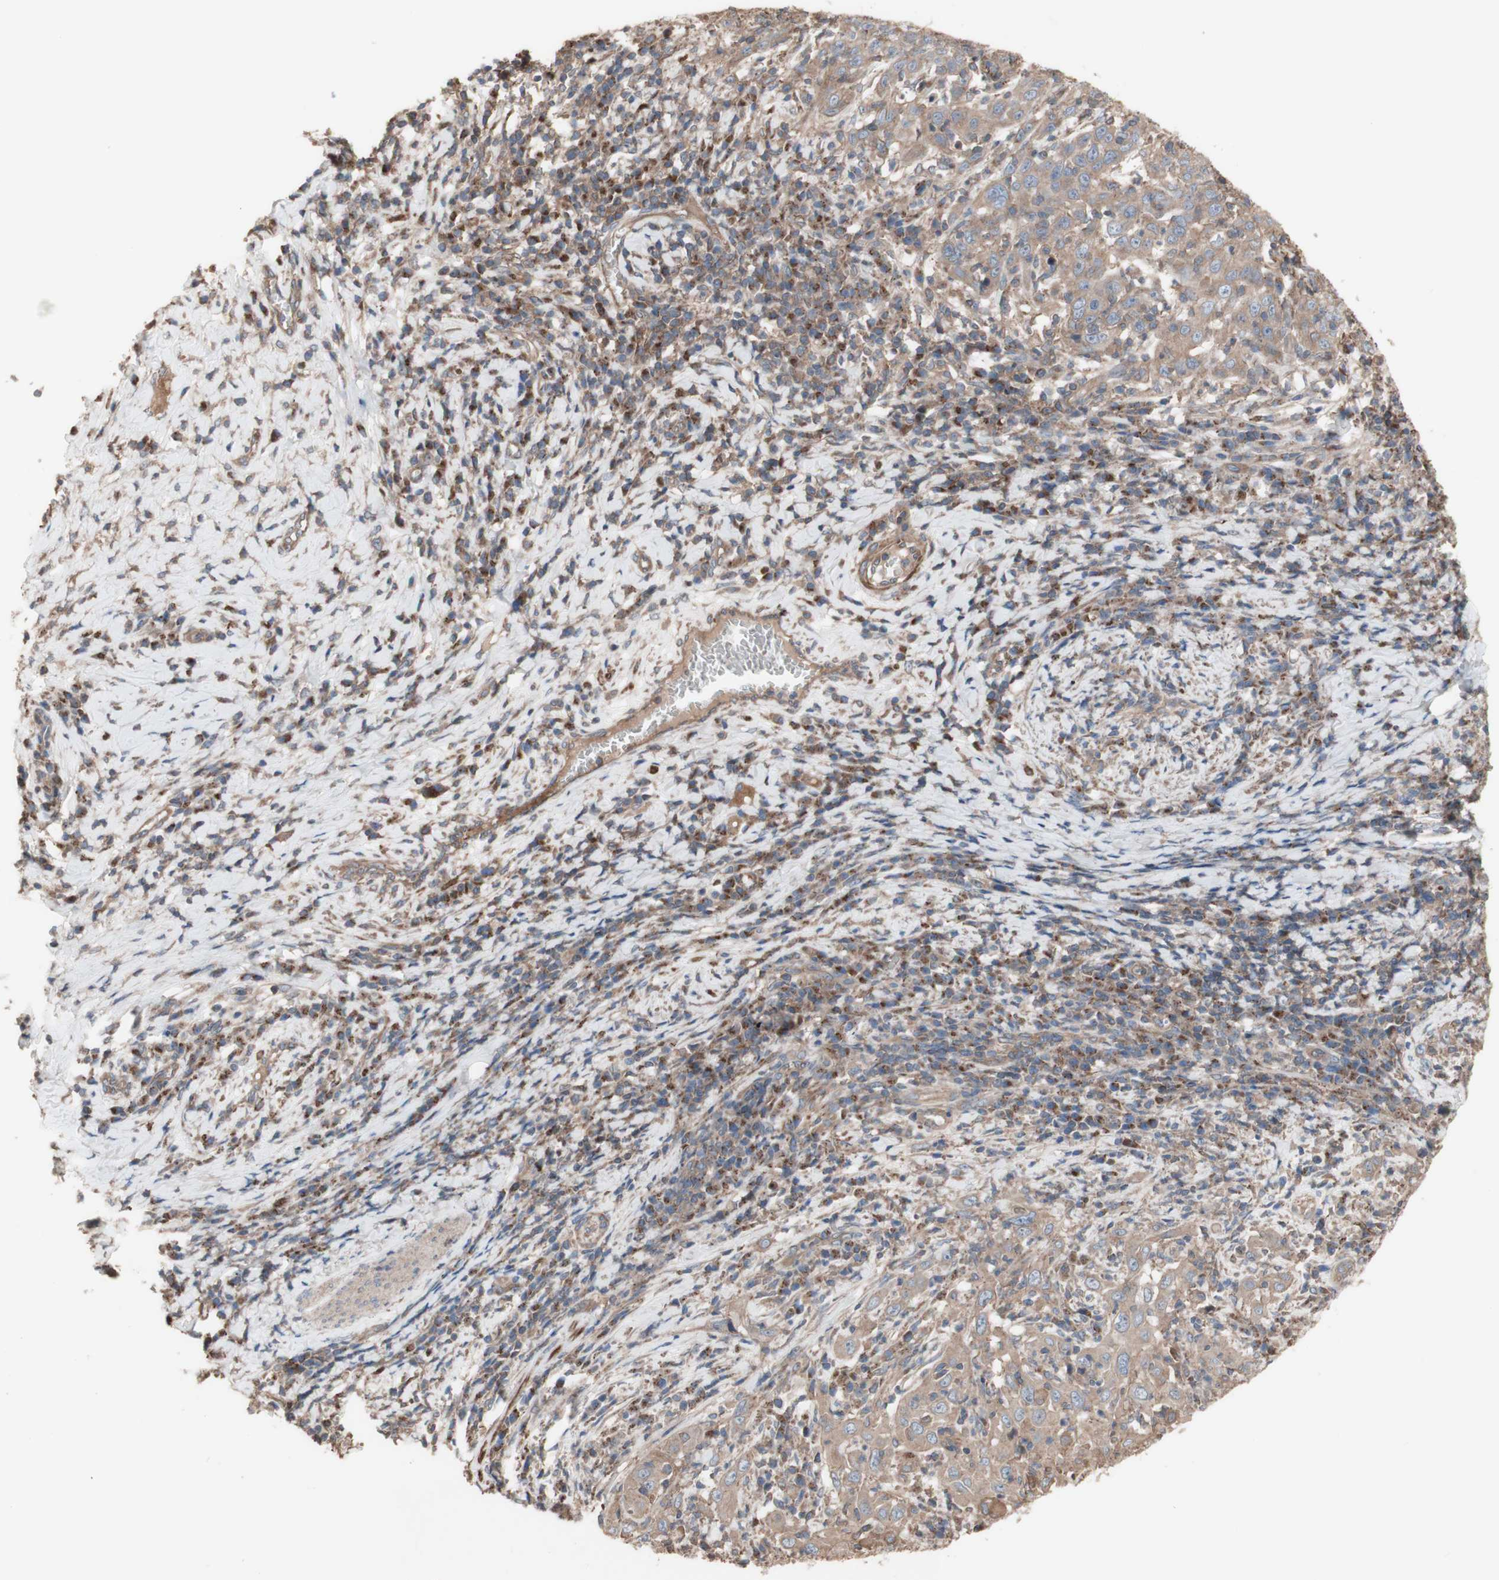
{"staining": {"intensity": "weak", "quantity": ">75%", "location": "cytoplasmic/membranous"}, "tissue": "cervical cancer", "cell_type": "Tumor cells", "image_type": "cancer", "snomed": [{"axis": "morphology", "description": "Squamous cell carcinoma, NOS"}, {"axis": "topography", "description": "Cervix"}], "caption": "A photomicrograph of human squamous cell carcinoma (cervical) stained for a protein reveals weak cytoplasmic/membranous brown staining in tumor cells.", "gene": "COPB1", "patient": {"sex": "female", "age": 46}}